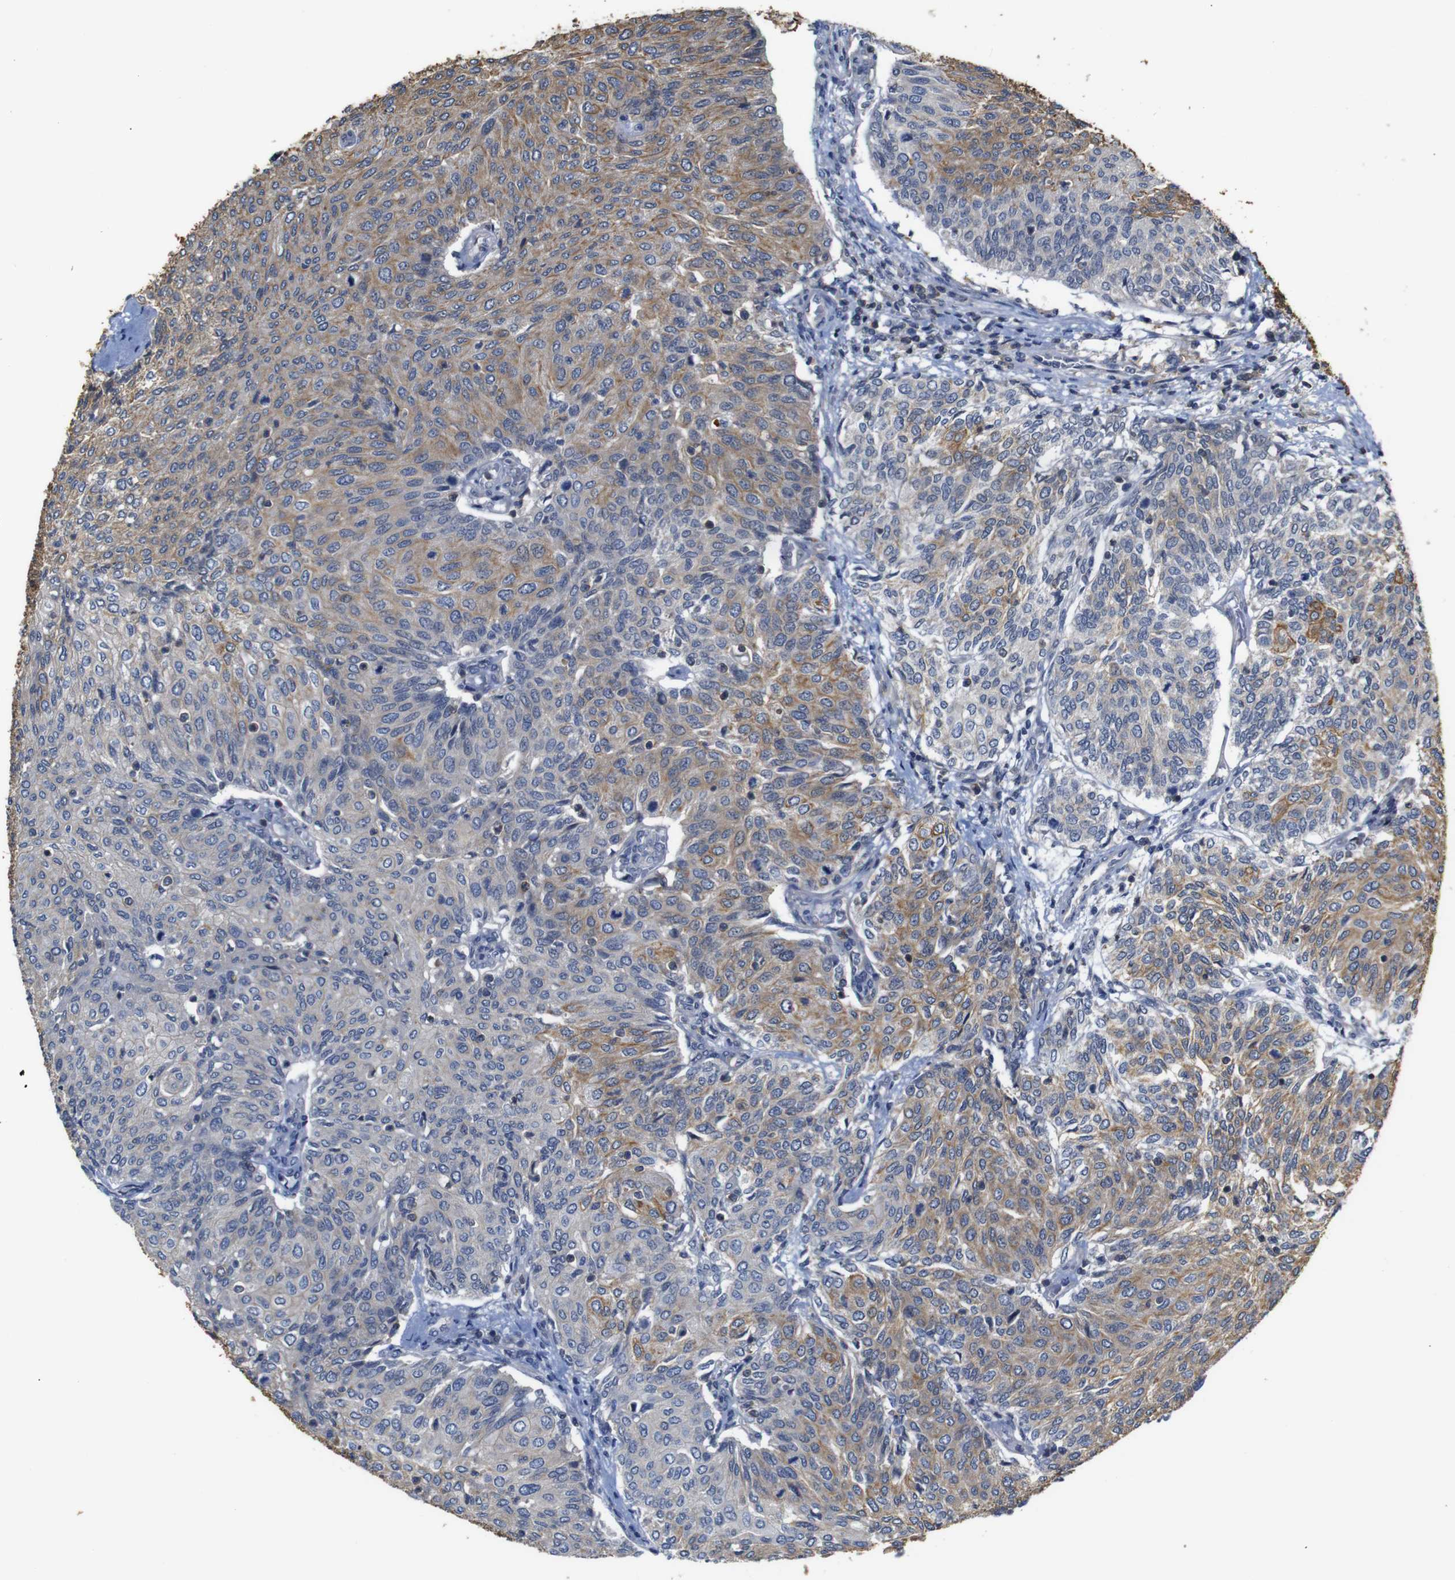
{"staining": {"intensity": "moderate", "quantity": "25%-75%", "location": "cytoplasmic/membranous"}, "tissue": "urothelial cancer", "cell_type": "Tumor cells", "image_type": "cancer", "snomed": [{"axis": "morphology", "description": "Urothelial carcinoma, Low grade"}, {"axis": "topography", "description": "Urinary bladder"}], "caption": "Immunohistochemical staining of urothelial carcinoma (low-grade) exhibits moderate cytoplasmic/membranous protein expression in approximately 25%-75% of tumor cells. The staining is performed using DAB (3,3'-diaminobenzidine) brown chromogen to label protein expression. The nuclei are counter-stained blue using hematoxylin.", "gene": "BRWD3", "patient": {"sex": "female", "age": 79}}